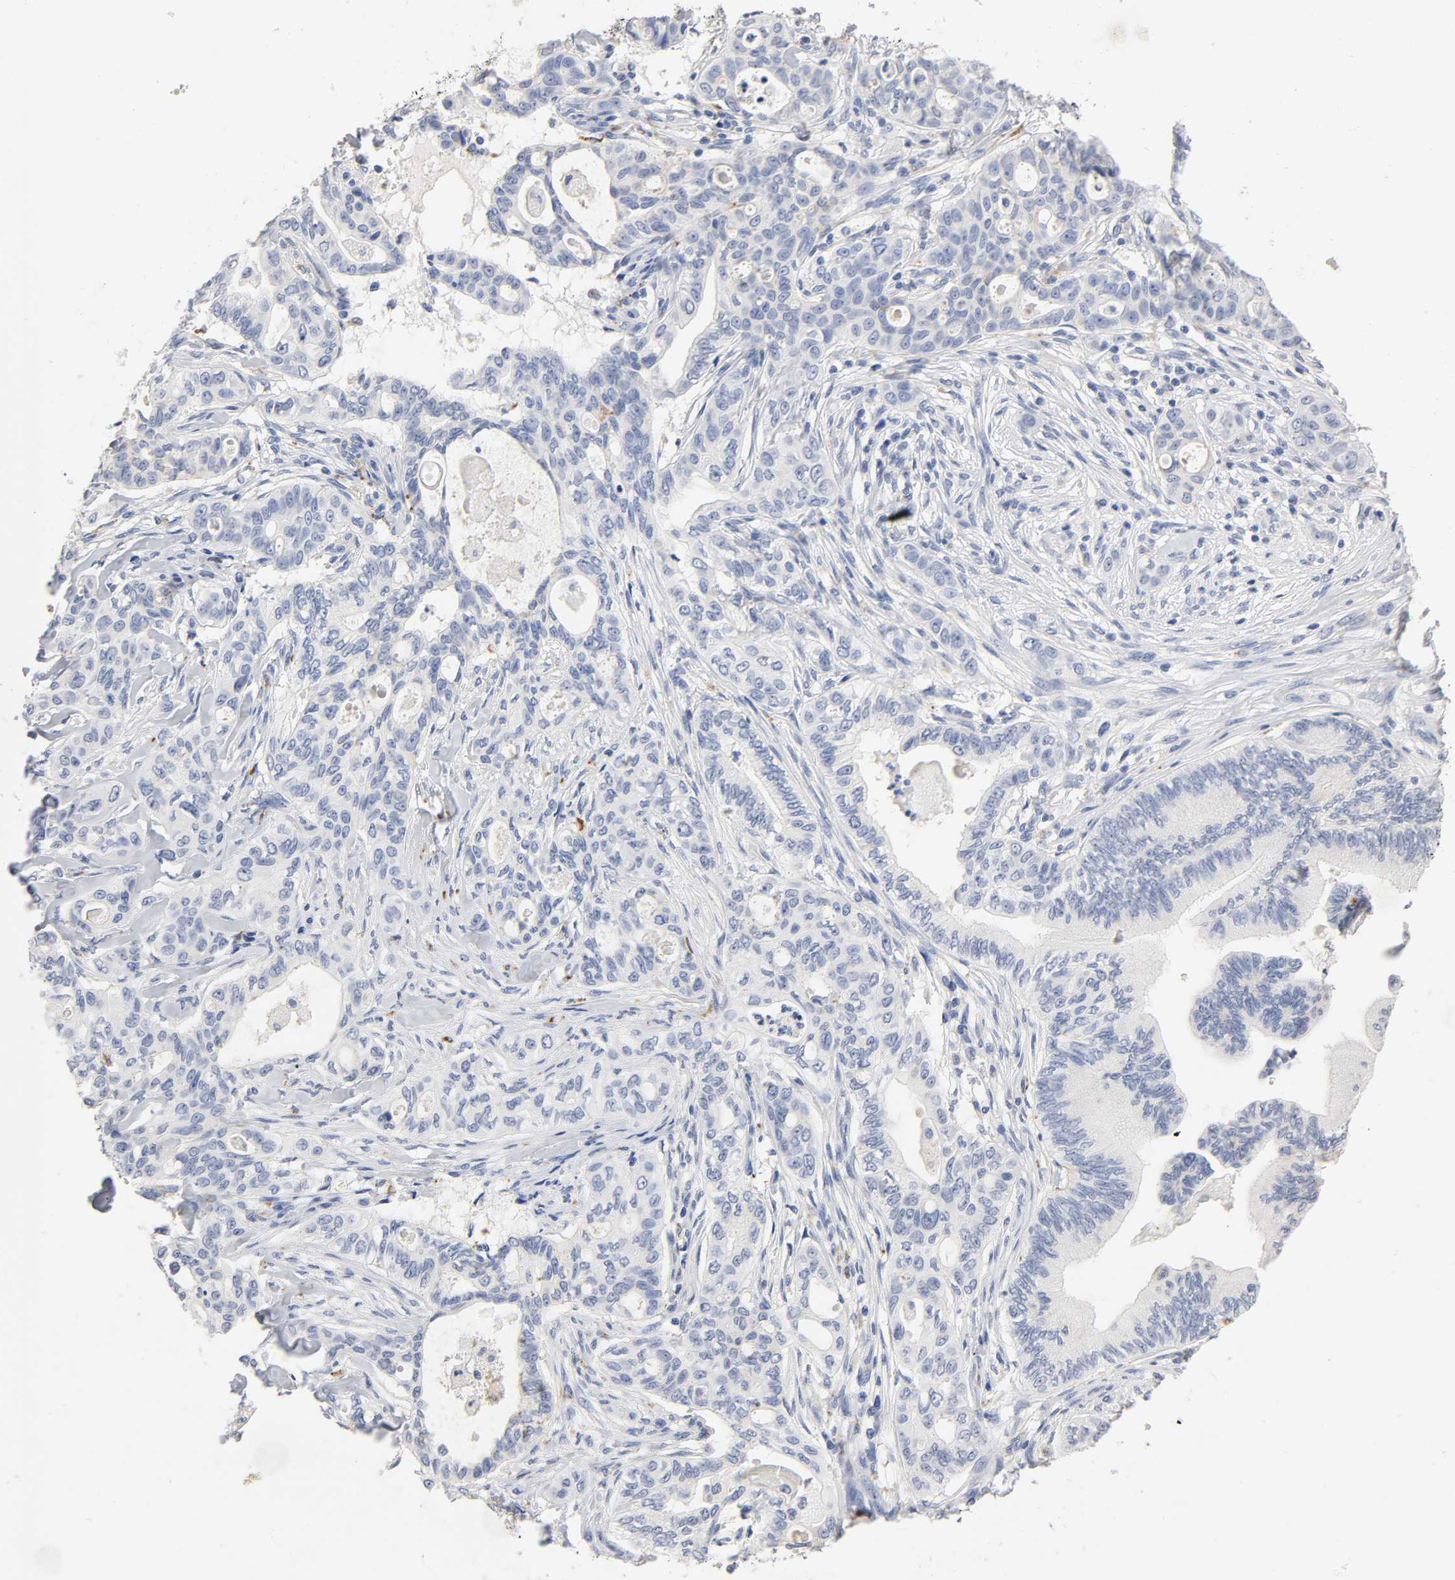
{"staining": {"intensity": "negative", "quantity": "none", "location": "none"}, "tissue": "liver cancer", "cell_type": "Tumor cells", "image_type": "cancer", "snomed": [{"axis": "morphology", "description": "Cholangiocarcinoma"}, {"axis": "topography", "description": "Liver"}], "caption": "This is an IHC histopathology image of human liver cancer (cholangiocarcinoma). There is no expression in tumor cells.", "gene": "PLP1", "patient": {"sex": "female", "age": 67}}